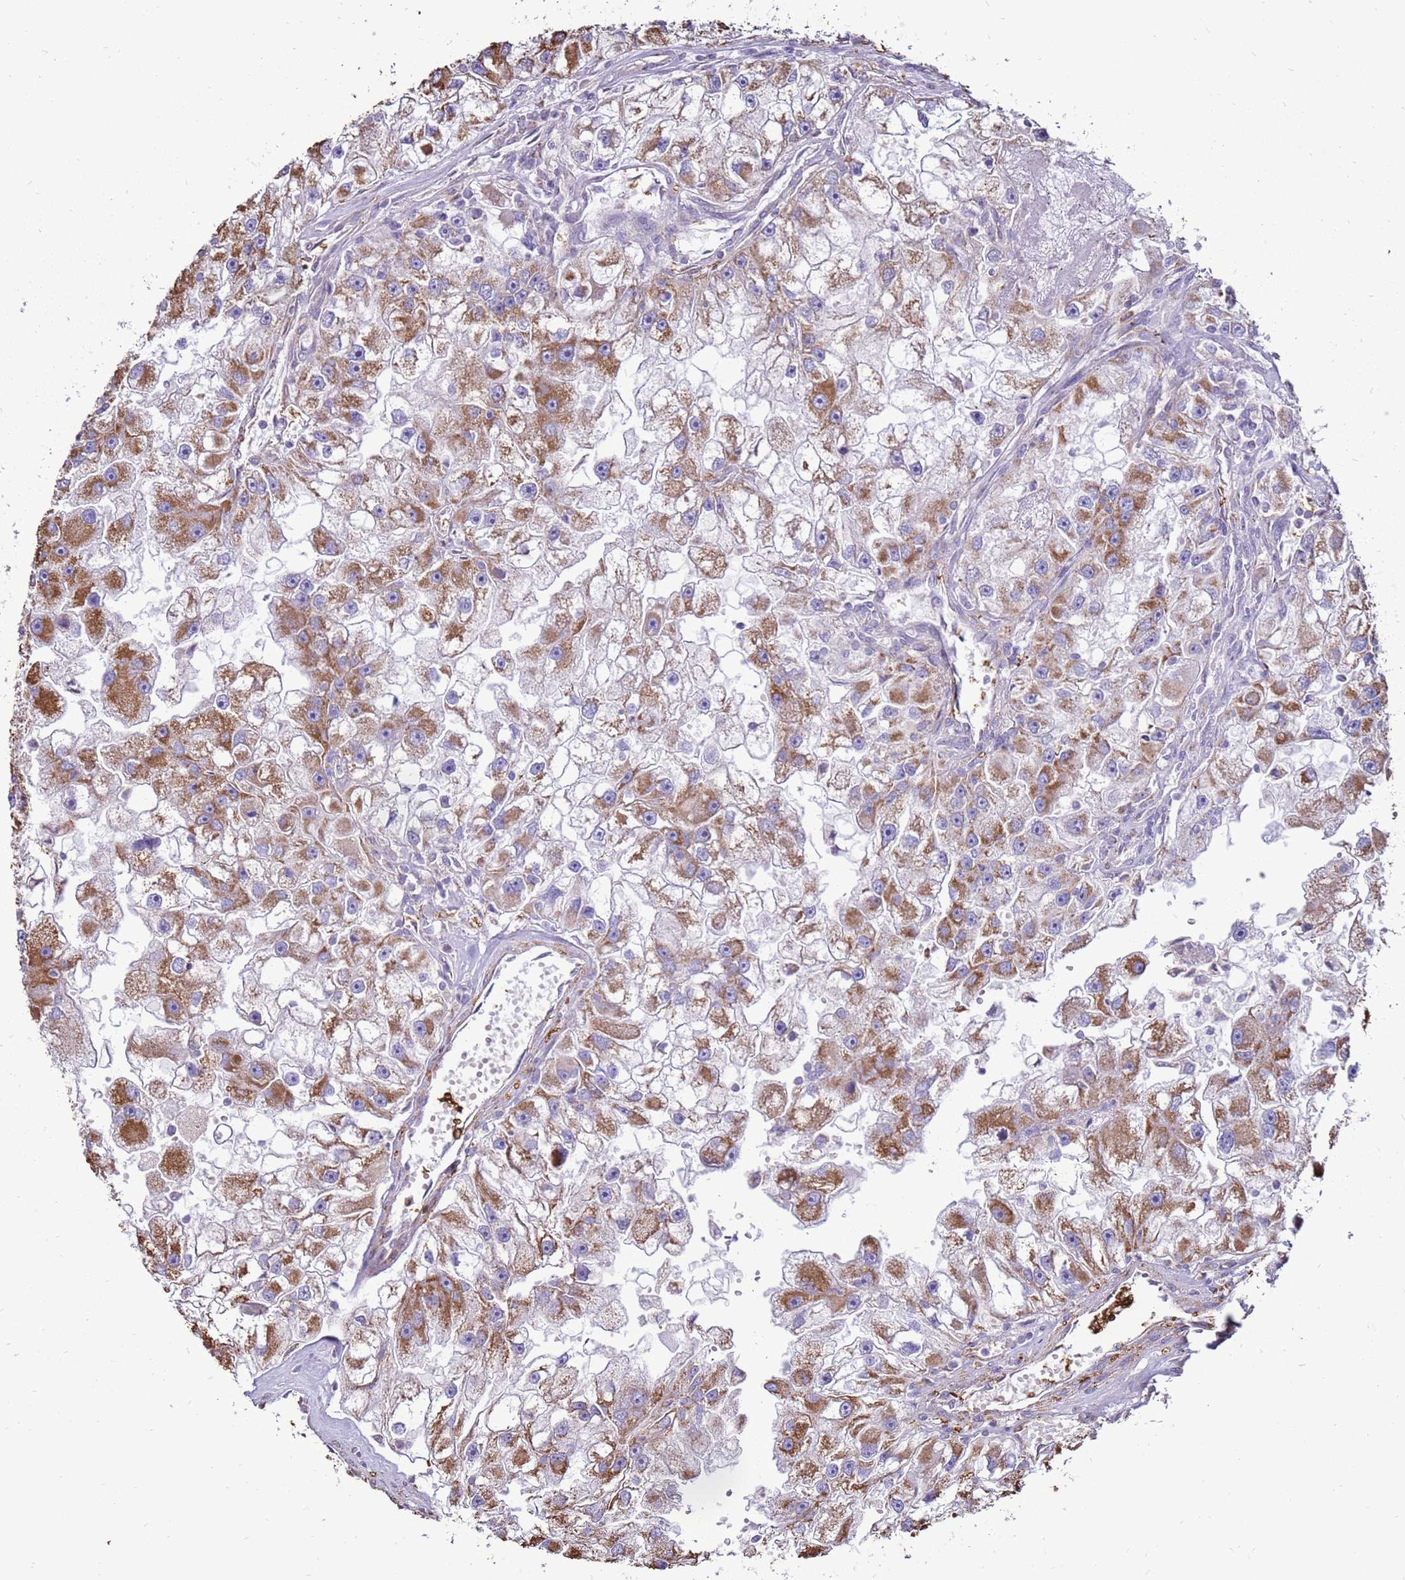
{"staining": {"intensity": "strong", "quantity": "25%-75%", "location": "cytoplasmic/membranous"}, "tissue": "renal cancer", "cell_type": "Tumor cells", "image_type": "cancer", "snomed": [{"axis": "morphology", "description": "Adenocarcinoma, NOS"}, {"axis": "topography", "description": "Kidney"}], "caption": "There is high levels of strong cytoplasmic/membranous staining in tumor cells of renal cancer, as demonstrated by immunohistochemical staining (brown color).", "gene": "DDX59", "patient": {"sex": "male", "age": 63}}